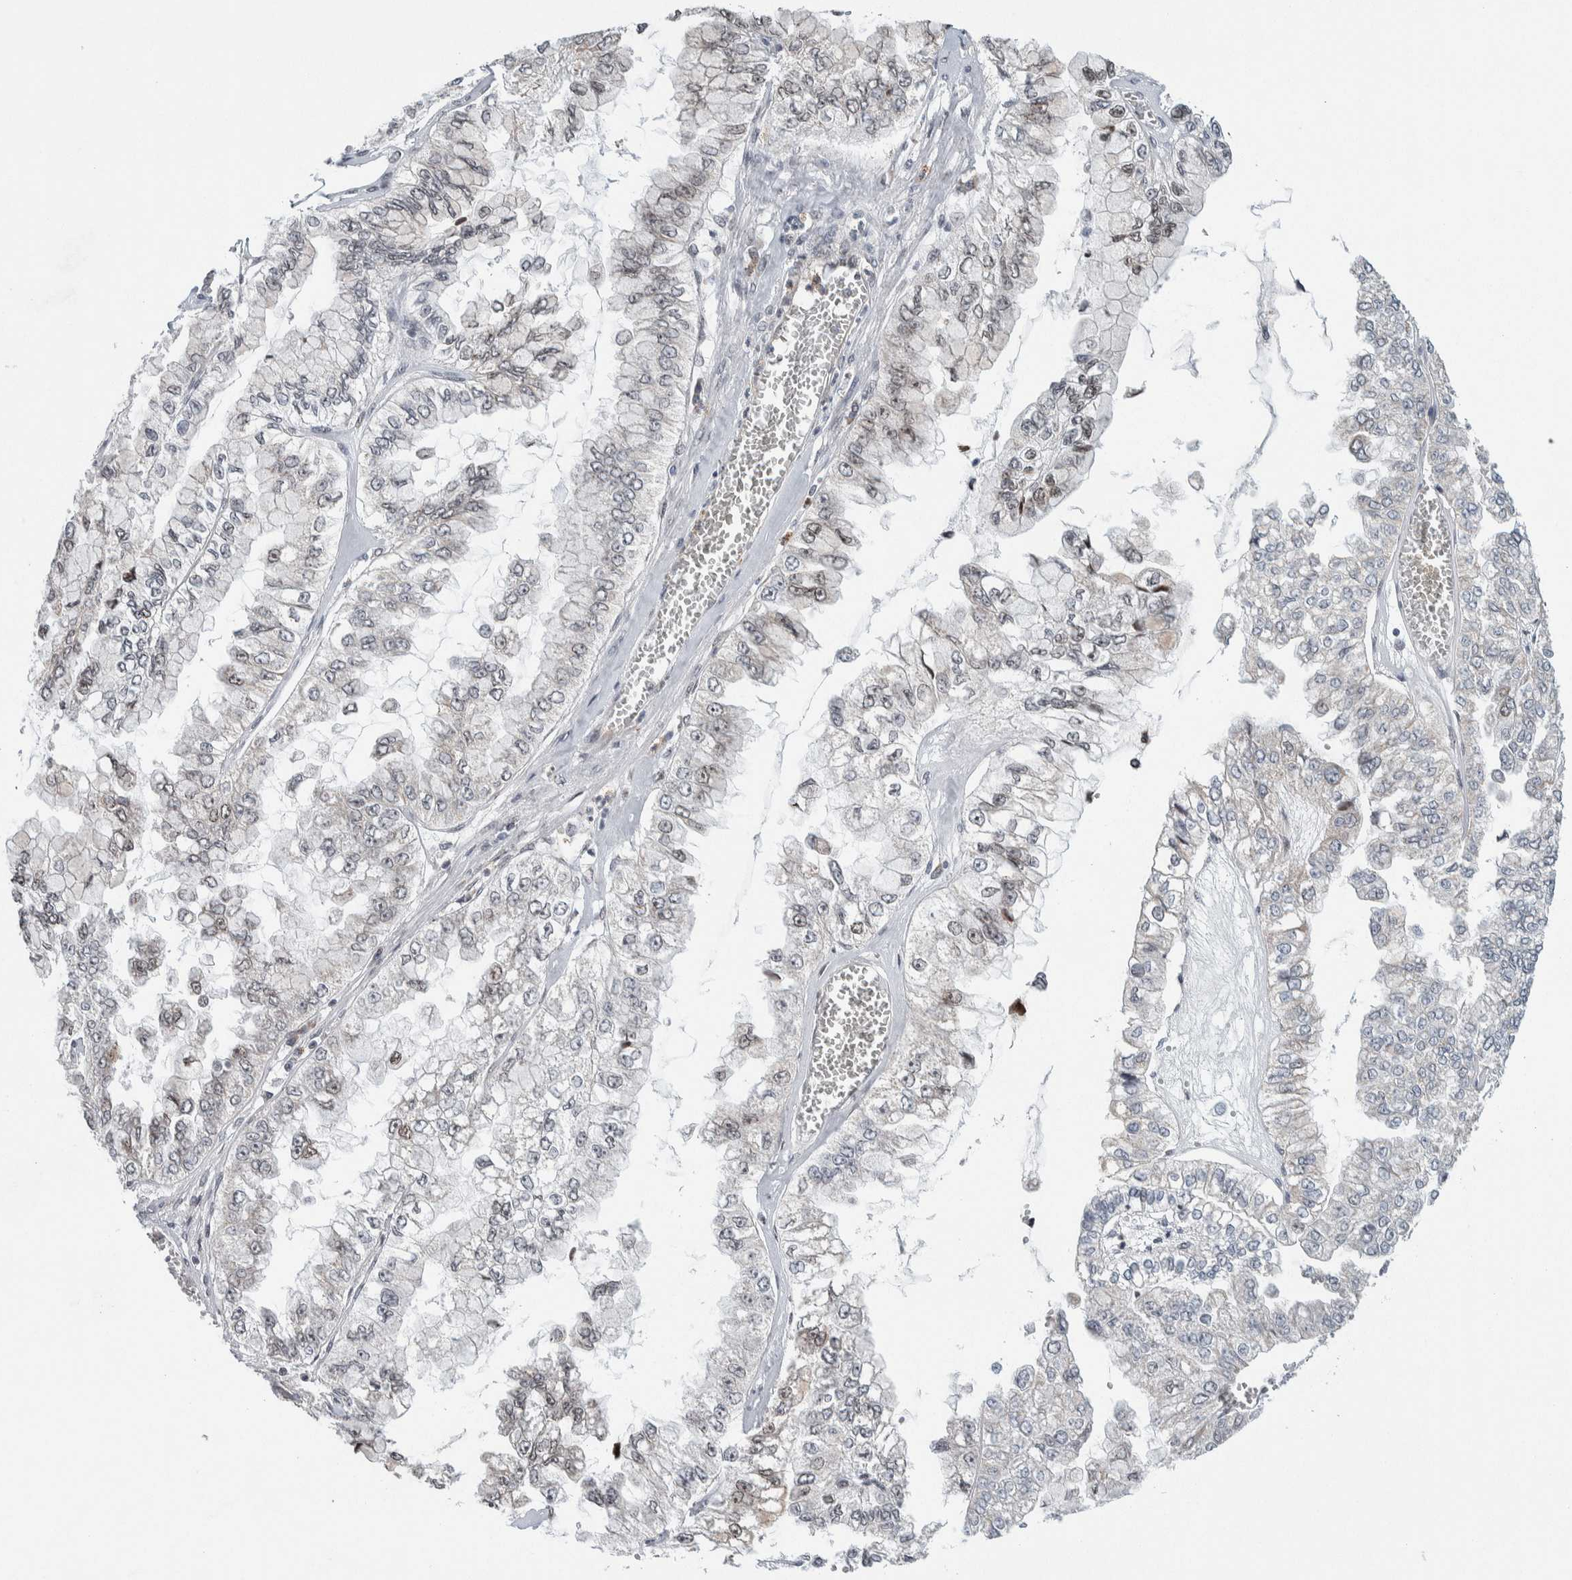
{"staining": {"intensity": "weak", "quantity": "<25%", "location": "nuclear"}, "tissue": "liver cancer", "cell_type": "Tumor cells", "image_type": "cancer", "snomed": [{"axis": "morphology", "description": "Cholangiocarcinoma"}, {"axis": "topography", "description": "Liver"}], "caption": "Micrograph shows no protein staining in tumor cells of liver cholangiocarcinoma tissue.", "gene": "NEUROD1", "patient": {"sex": "female", "age": 79}}